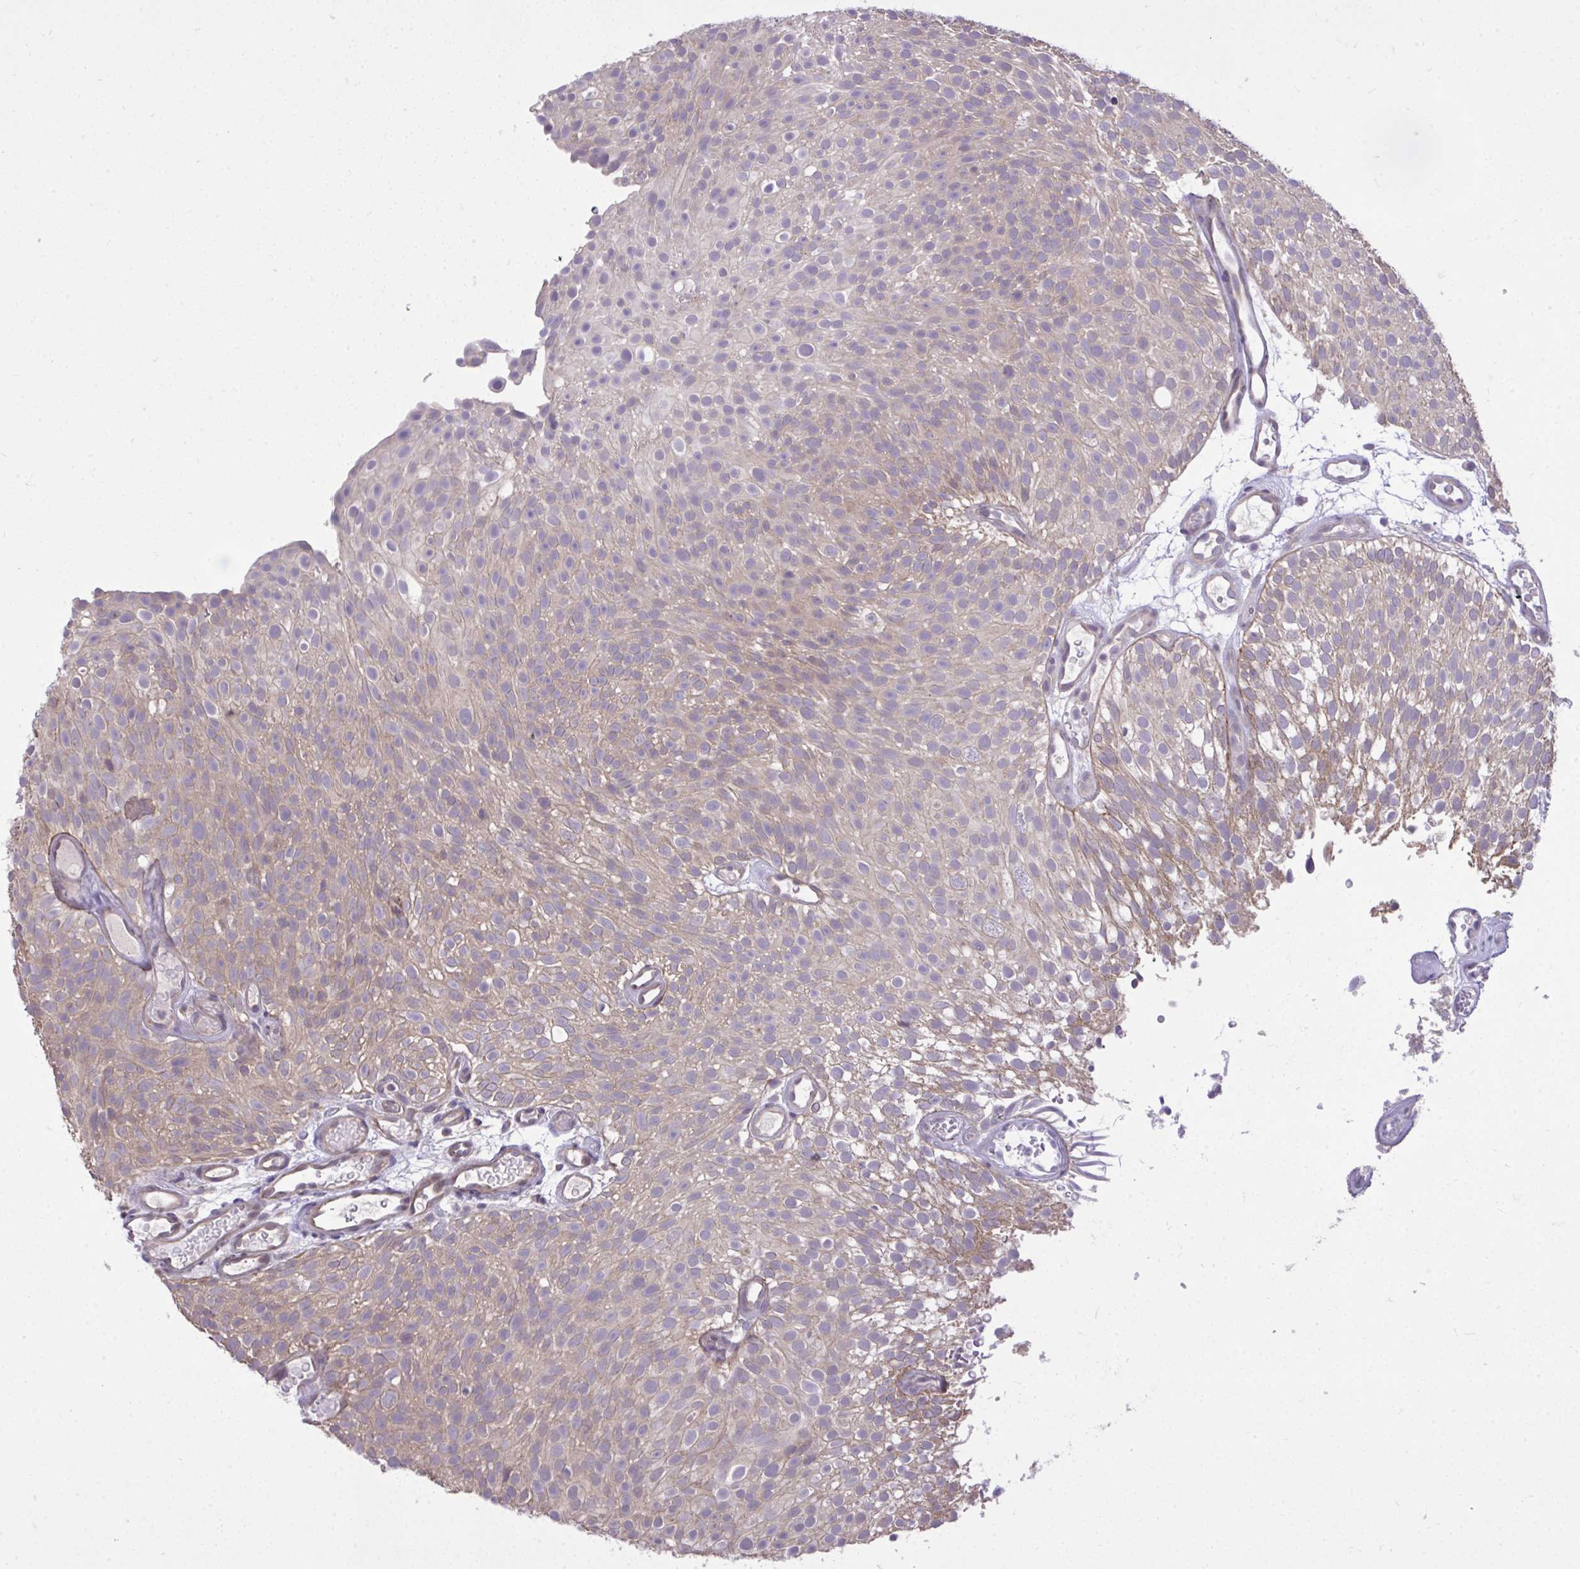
{"staining": {"intensity": "weak", "quantity": ">75%", "location": "cytoplasmic/membranous"}, "tissue": "urothelial cancer", "cell_type": "Tumor cells", "image_type": "cancer", "snomed": [{"axis": "morphology", "description": "Urothelial carcinoma, Low grade"}, {"axis": "topography", "description": "Urinary bladder"}], "caption": "An immunohistochemistry (IHC) photomicrograph of neoplastic tissue is shown. Protein staining in brown shows weak cytoplasmic/membranous positivity in urothelial cancer within tumor cells. Nuclei are stained in blue.", "gene": "CYP20A1", "patient": {"sex": "male", "age": 78}}